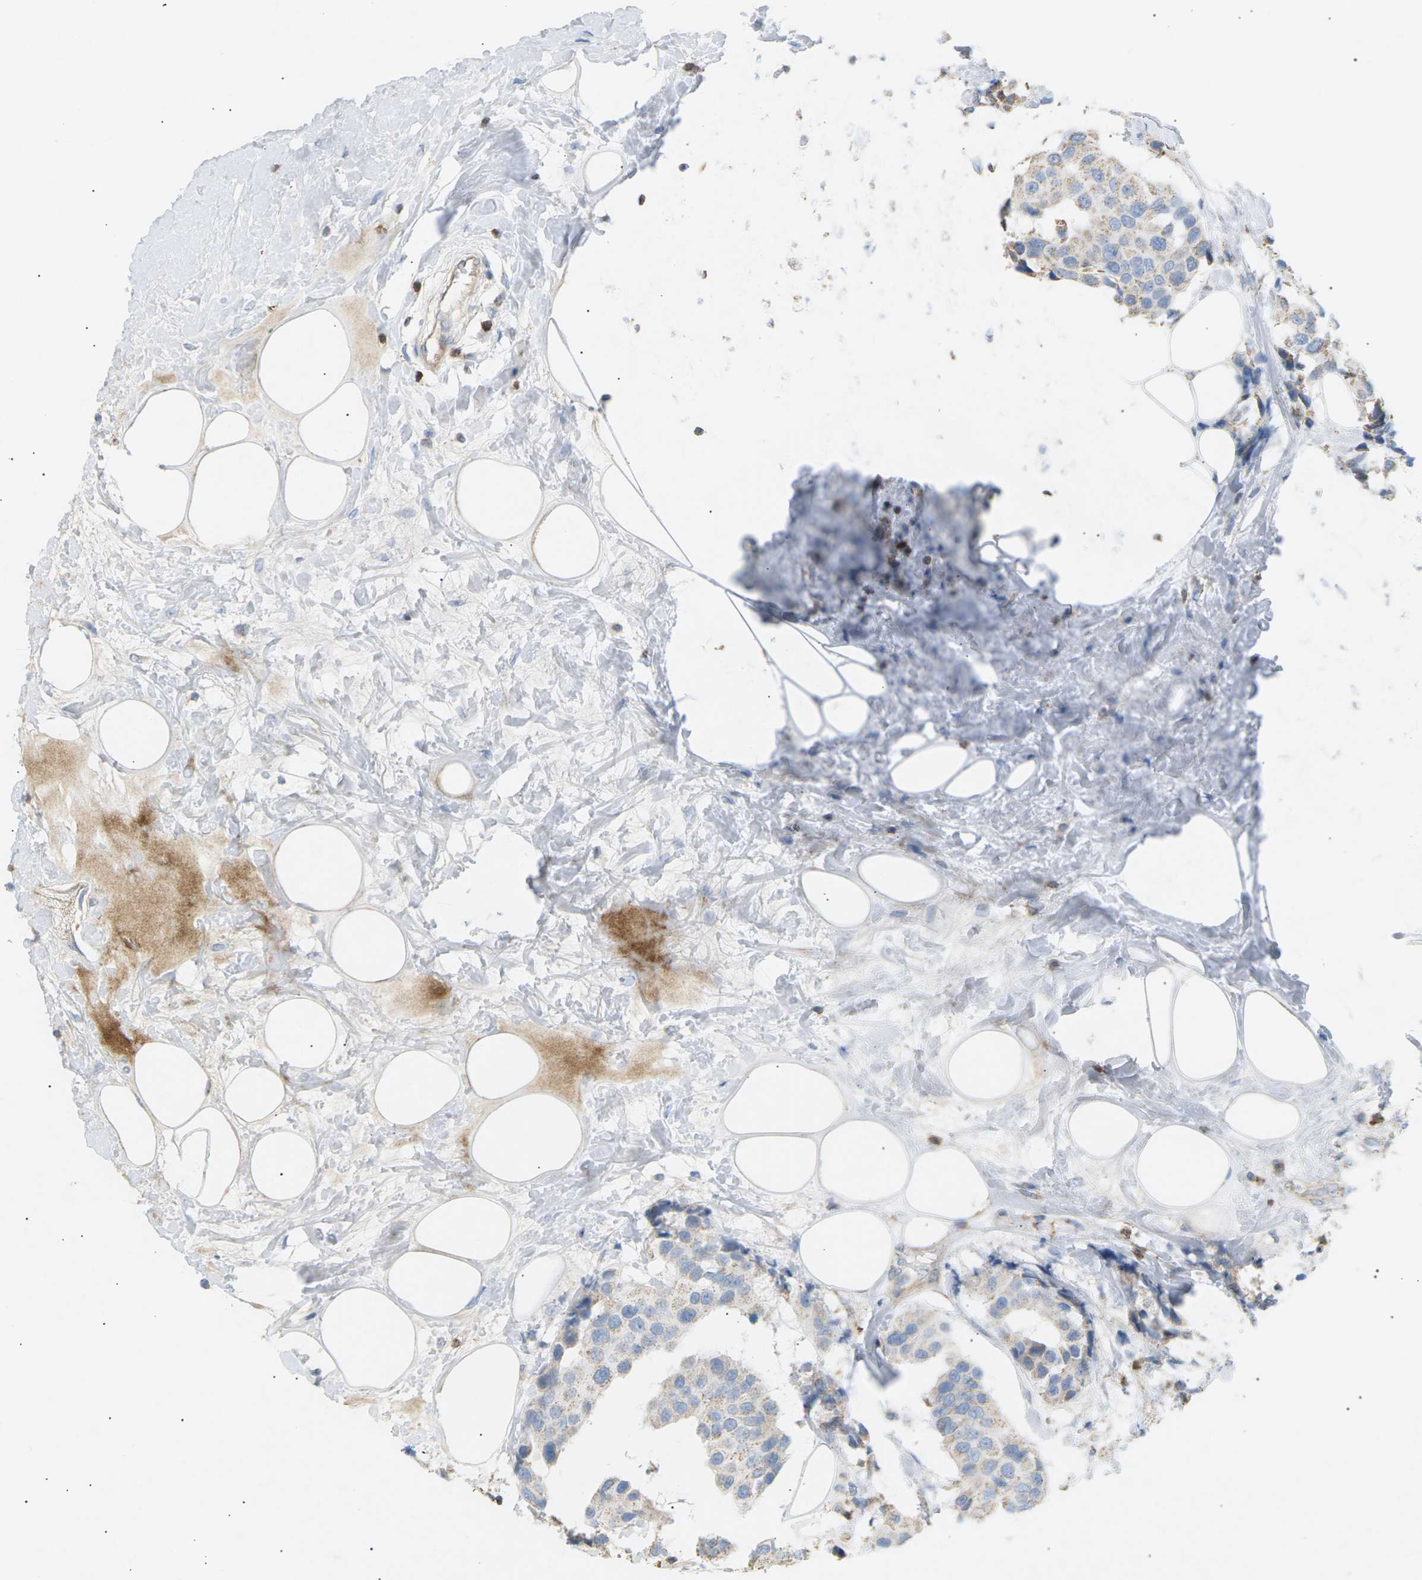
{"staining": {"intensity": "negative", "quantity": "none", "location": "none"}, "tissue": "breast cancer", "cell_type": "Tumor cells", "image_type": "cancer", "snomed": [{"axis": "morphology", "description": "Normal tissue, NOS"}, {"axis": "morphology", "description": "Duct carcinoma"}, {"axis": "topography", "description": "Breast"}], "caption": "IHC histopathology image of neoplastic tissue: human breast intraductal carcinoma stained with DAB exhibits no significant protein positivity in tumor cells.", "gene": "LIME1", "patient": {"sex": "female", "age": 39}}